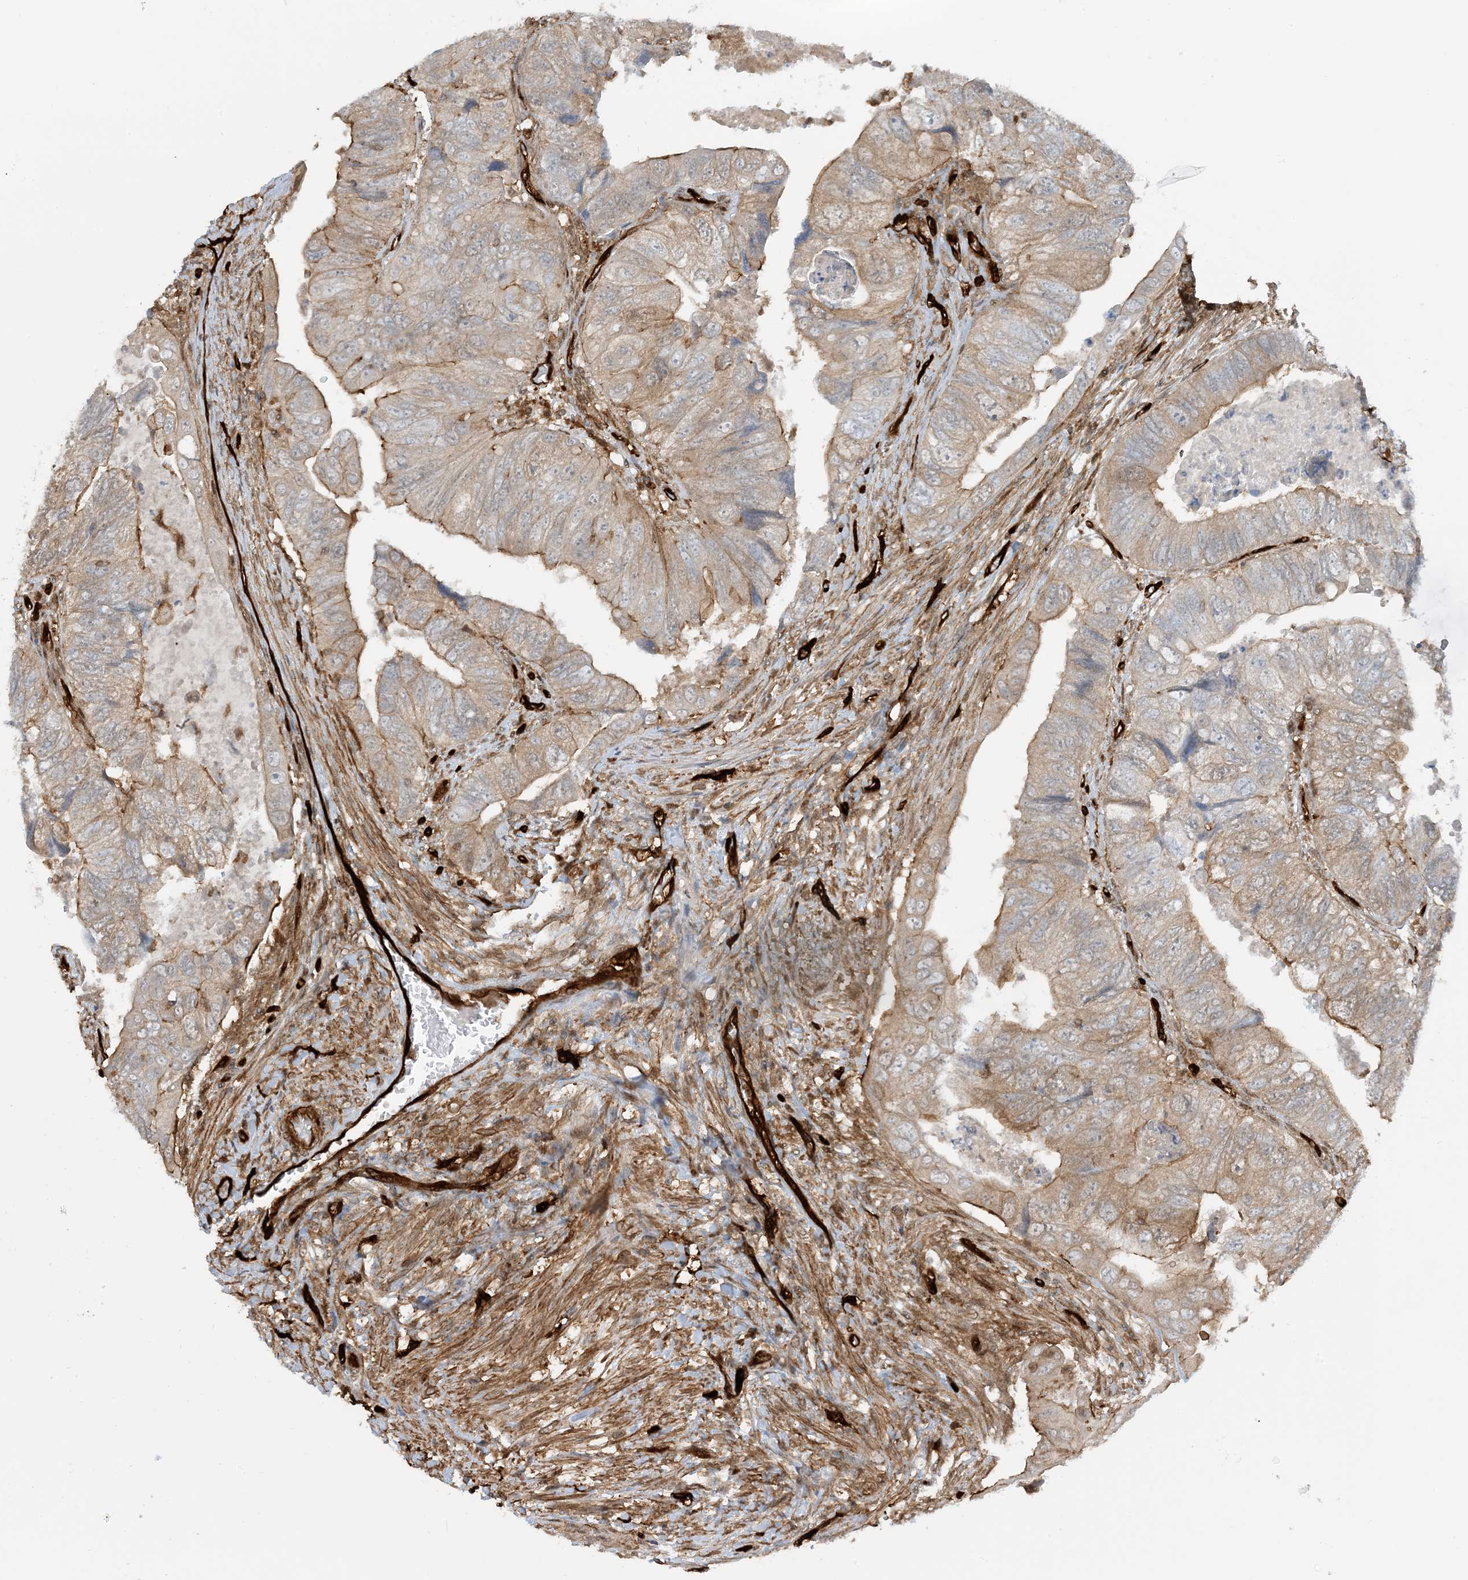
{"staining": {"intensity": "moderate", "quantity": "25%-75%", "location": "cytoplasmic/membranous"}, "tissue": "colorectal cancer", "cell_type": "Tumor cells", "image_type": "cancer", "snomed": [{"axis": "morphology", "description": "Adenocarcinoma, NOS"}, {"axis": "topography", "description": "Rectum"}], "caption": "Immunohistochemical staining of colorectal adenocarcinoma shows moderate cytoplasmic/membranous protein staining in approximately 25%-75% of tumor cells.", "gene": "PPM1F", "patient": {"sex": "male", "age": 63}}